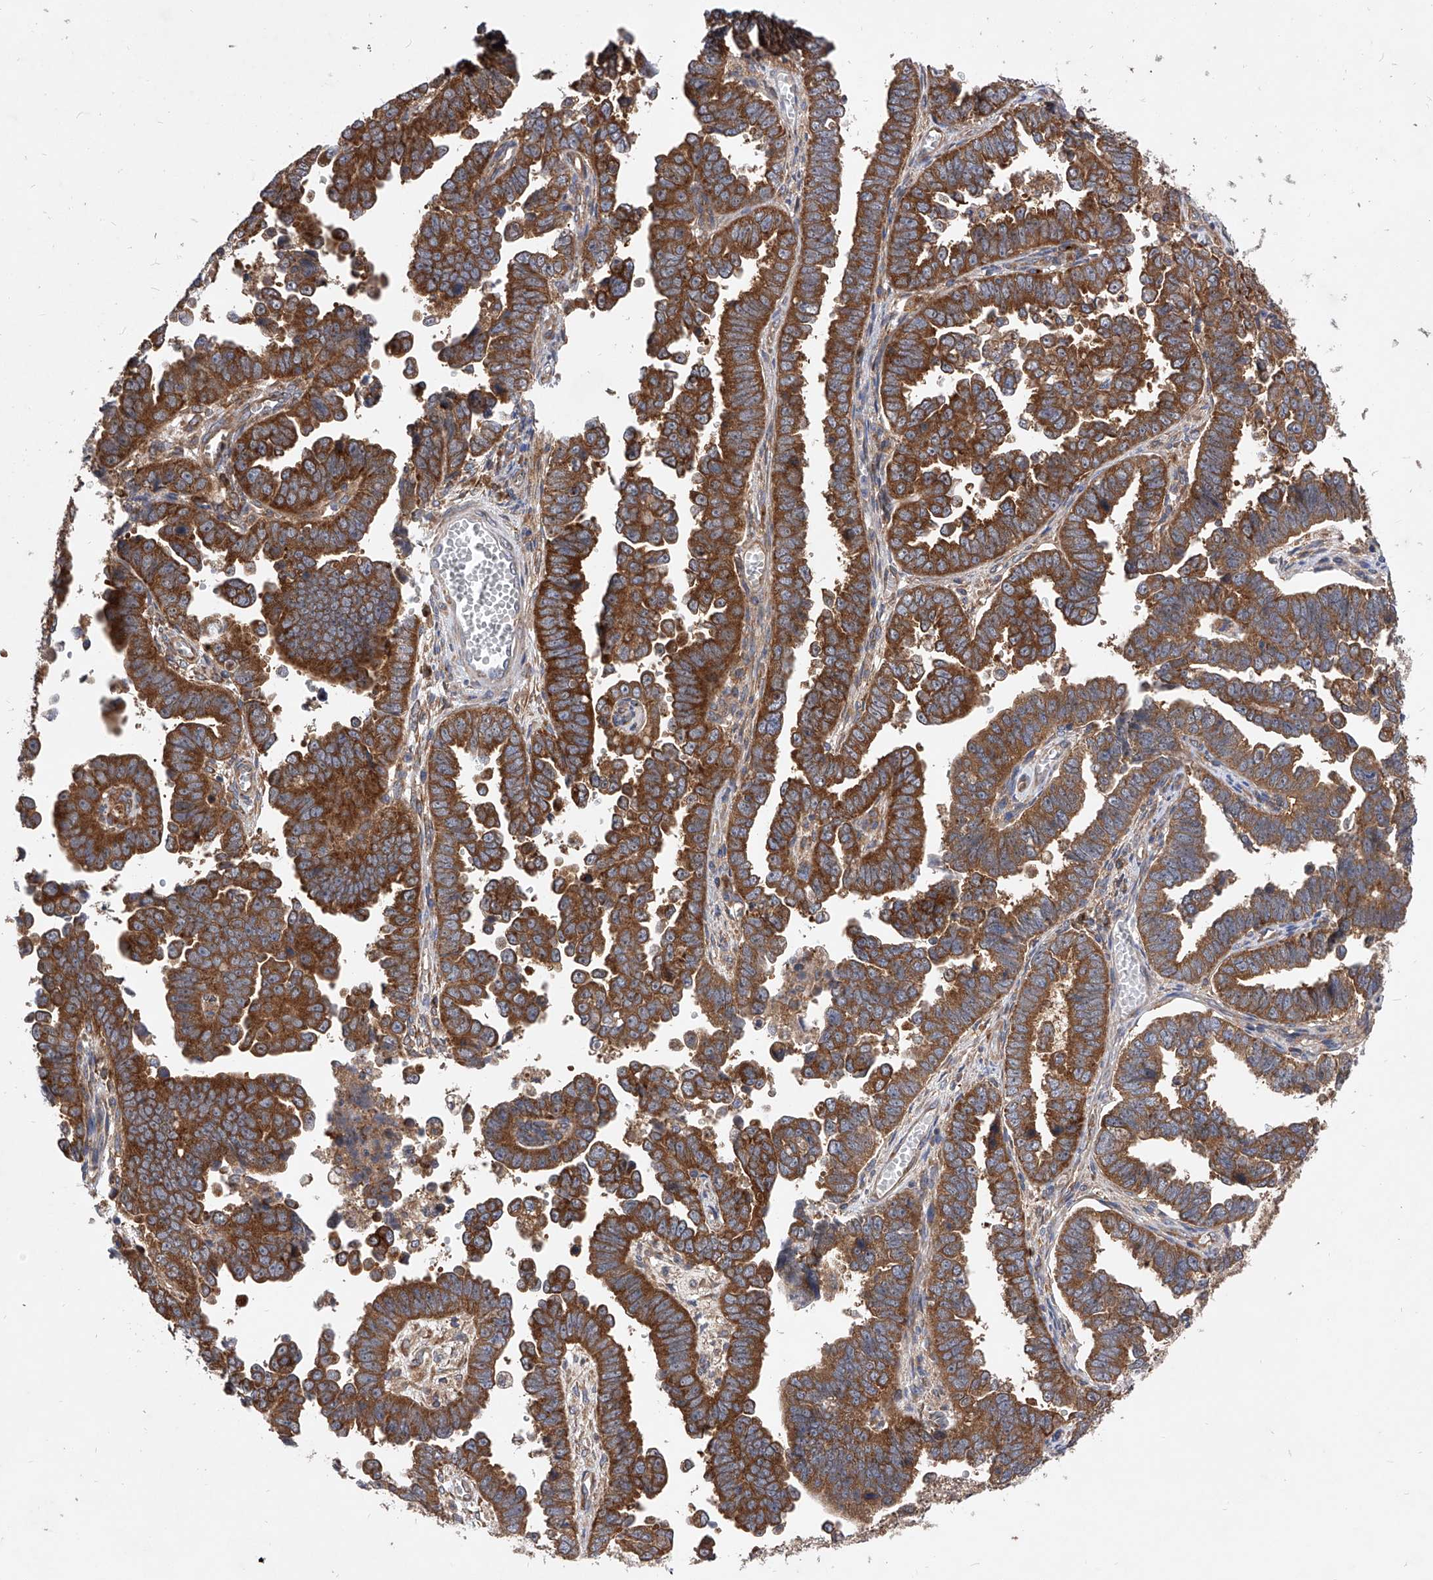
{"staining": {"intensity": "strong", "quantity": ">75%", "location": "cytoplasmic/membranous"}, "tissue": "endometrial cancer", "cell_type": "Tumor cells", "image_type": "cancer", "snomed": [{"axis": "morphology", "description": "Adenocarcinoma, NOS"}, {"axis": "topography", "description": "Endometrium"}], "caption": "The immunohistochemical stain highlights strong cytoplasmic/membranous positivity in tumor cells of endometrial cancer (adenocarcinoma) tissue.", "gene": "CFAP410", "patient": {"sex": "female", "age": 75}}